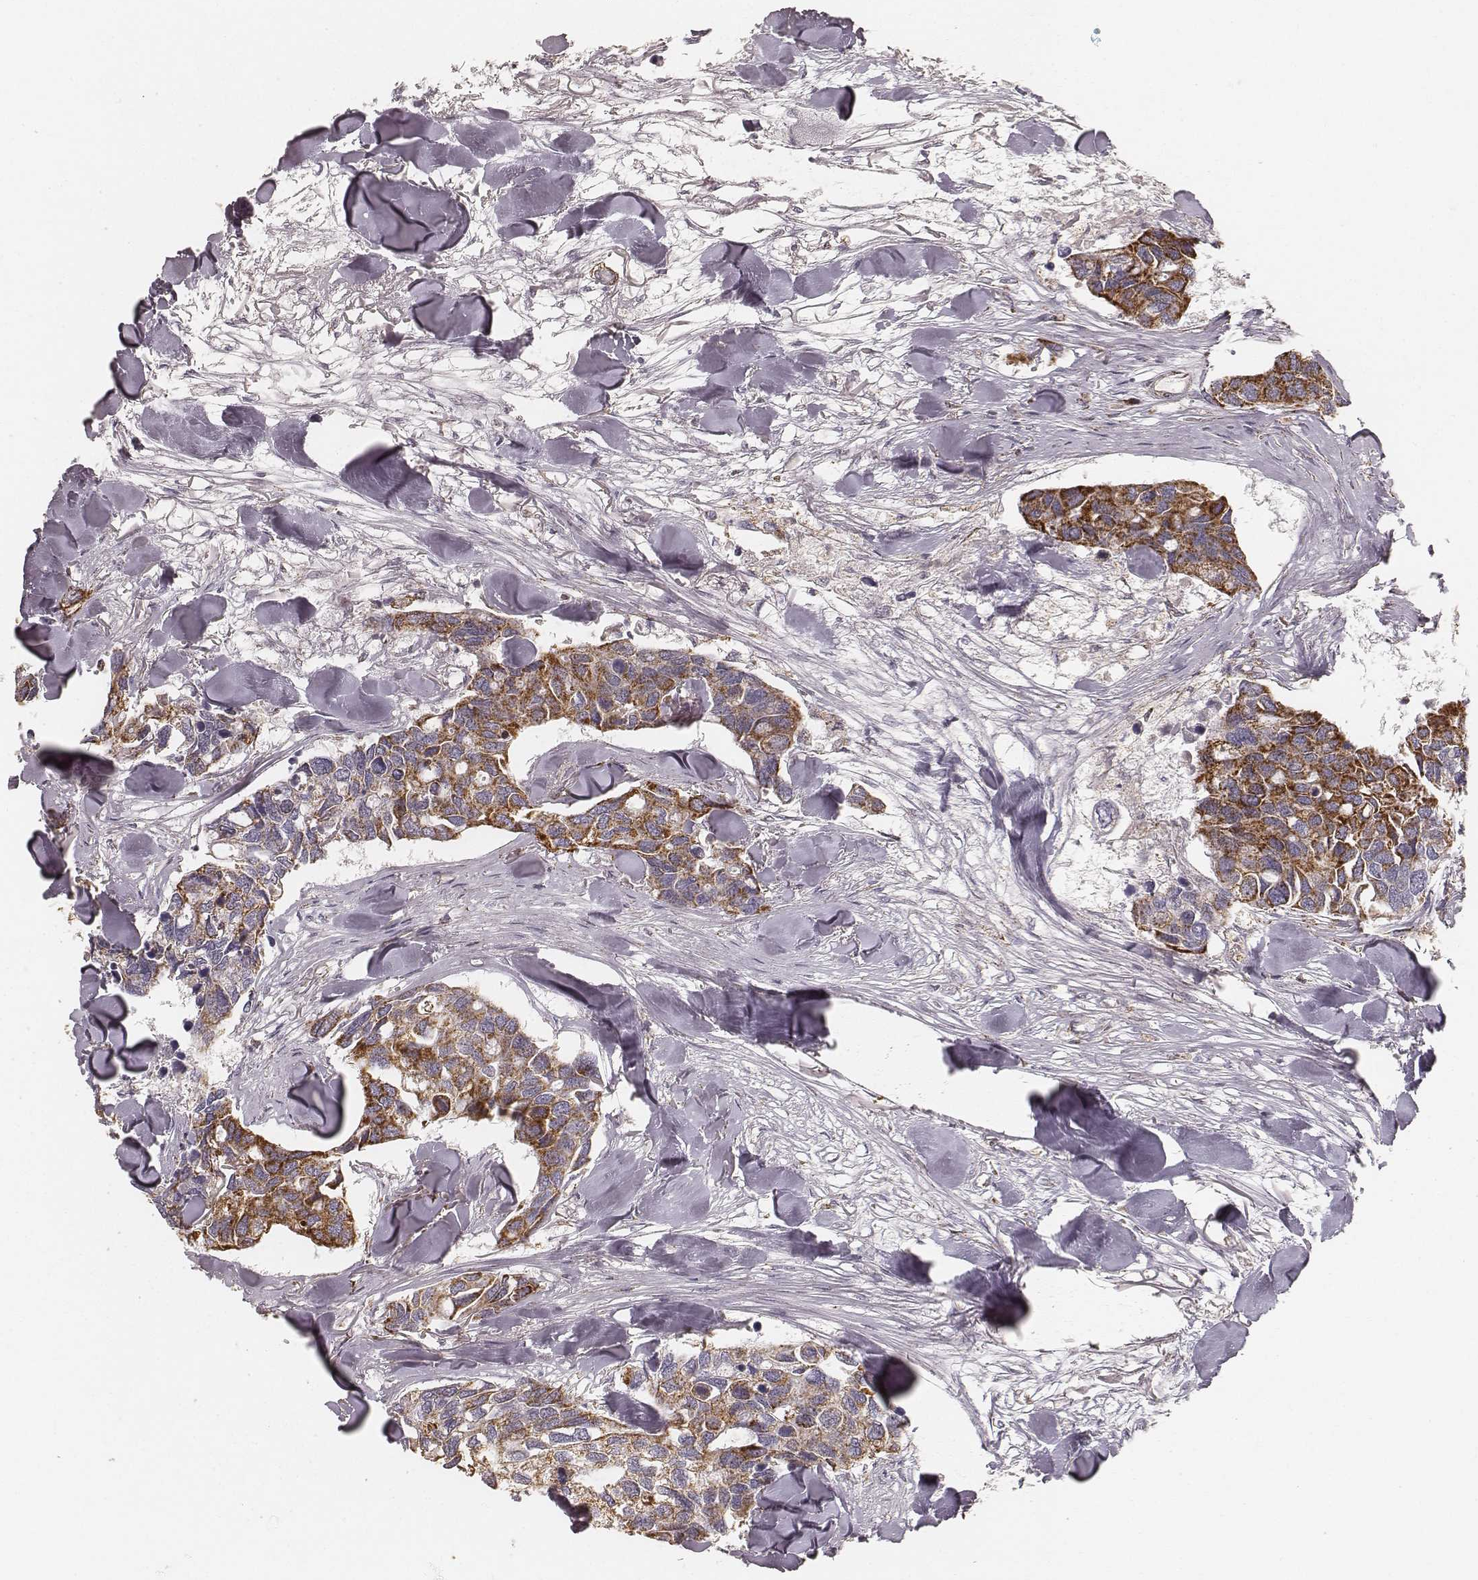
{"staining": {"intensity": "strong", "quantity": ">75%", "location": "cytoplasmic/membranous"}, "tissue": "breast cancer", "cell_type": "Tumor cells", "image_type": "cancer", "snomed": [{"axis": "morphology", "description": "Duct carcinoma"}, {"axis": "topography", "description": "Breast"}], "caption": "There is high levels of strong cytoplasmic/membranous staining in tumor cells of breast cancer (intraductal carcinoma), as demonstrated by immunohistochemical staining (brown color).", "gene": "CS", "patient": {"sex": "female", "age": 83}}